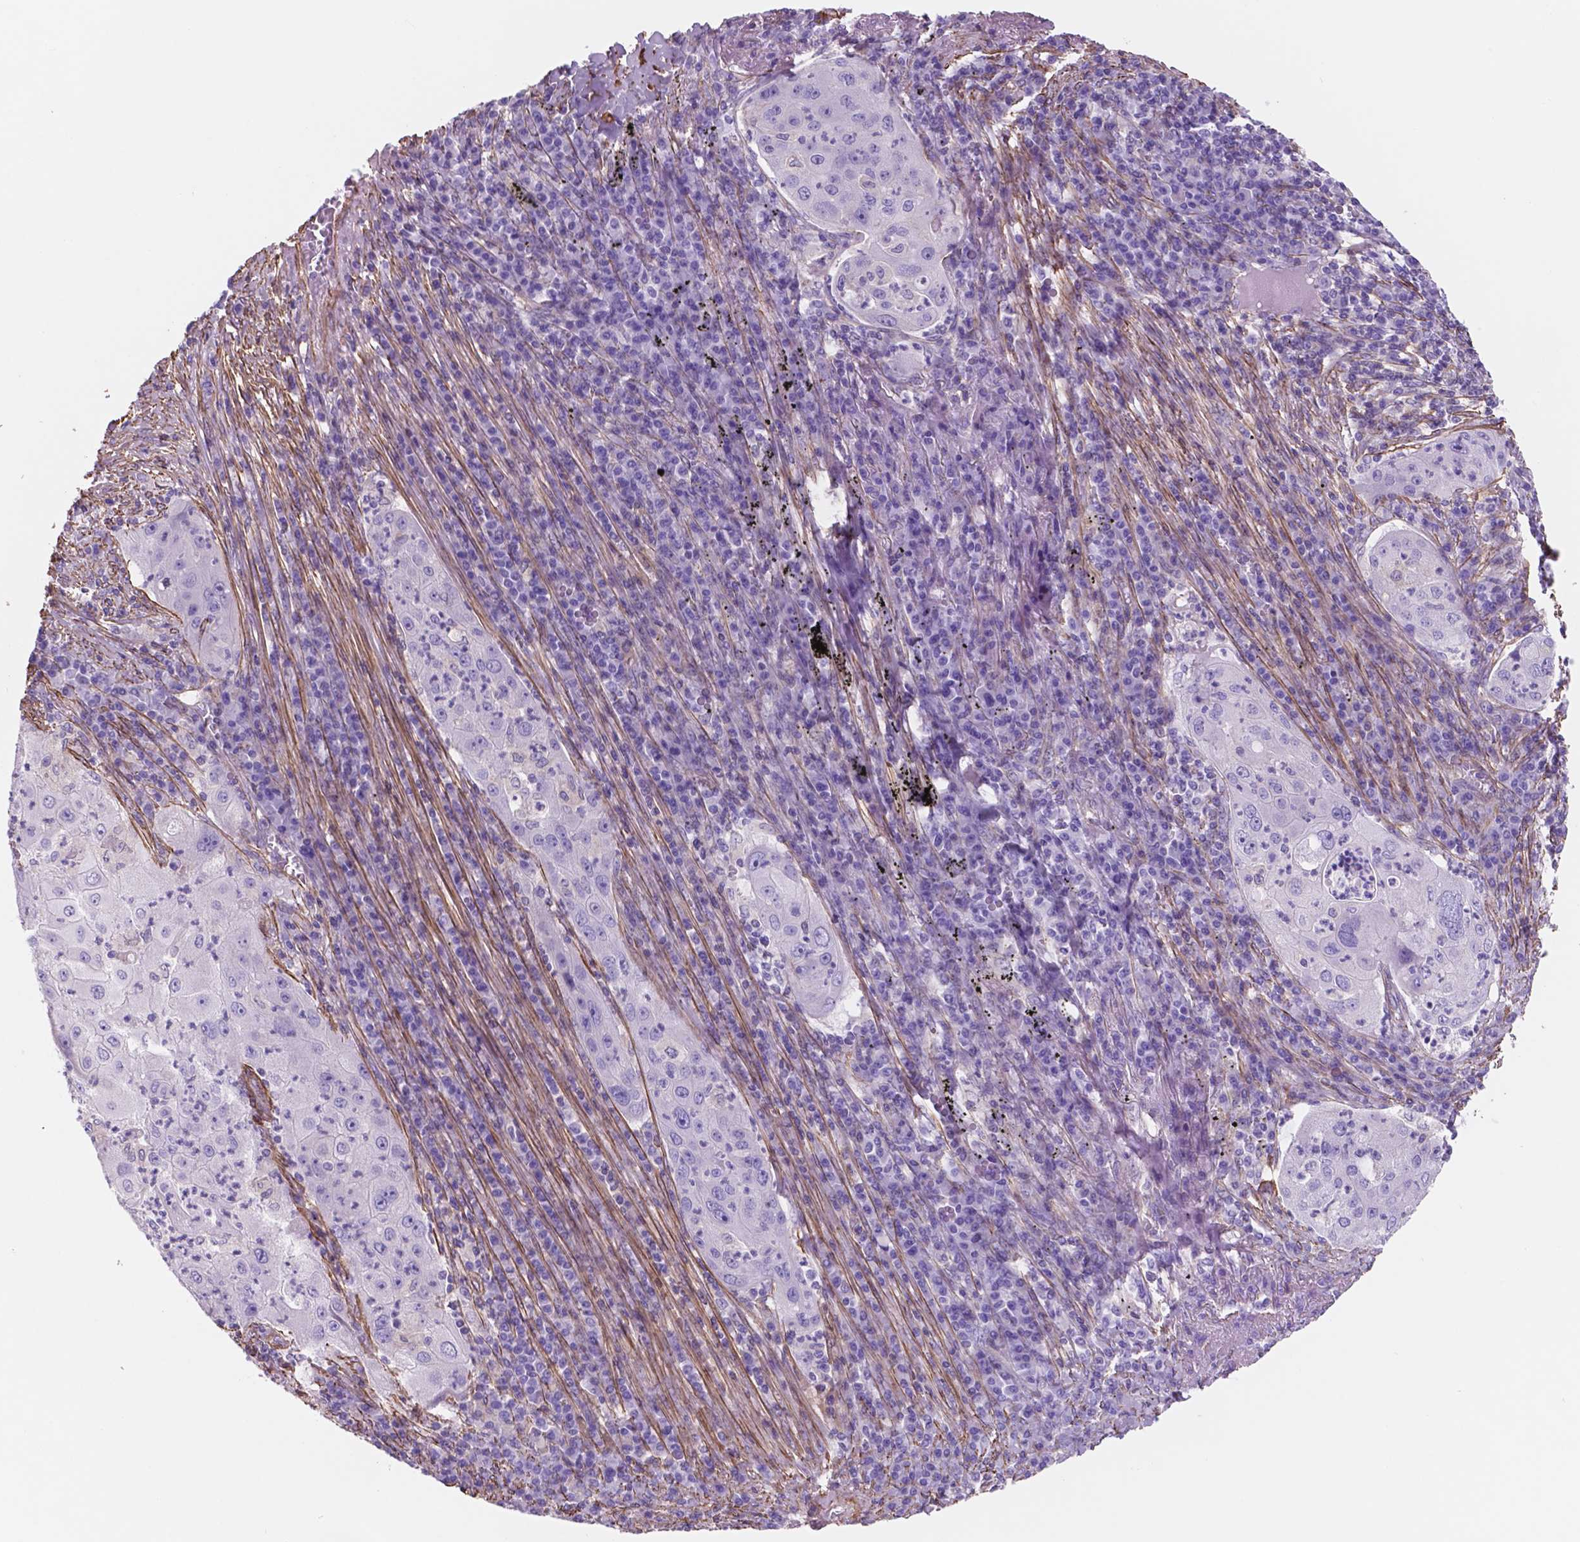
{"staining": {"intensity": "negative", "quantity": "none", "location": "none"}, "tissue": "lung cancer", "cell_type": "Tumor cells", "image_type": "cancer", "snomed": [{"axis": "morphology", "description": "Squamous cell carcinoma, NOS"}, {"axis": "topography", "description": "Lung"}], "caption": "Immunohistochemistry of lung cancer (squamous cell carcinoma) displays no expression in tumor cells. (Immunohistochemistry (ihc), brightfield microscopy, high magnification).", "gene": "TOR2A", "patient": {"sex": "female", "age": 59}}